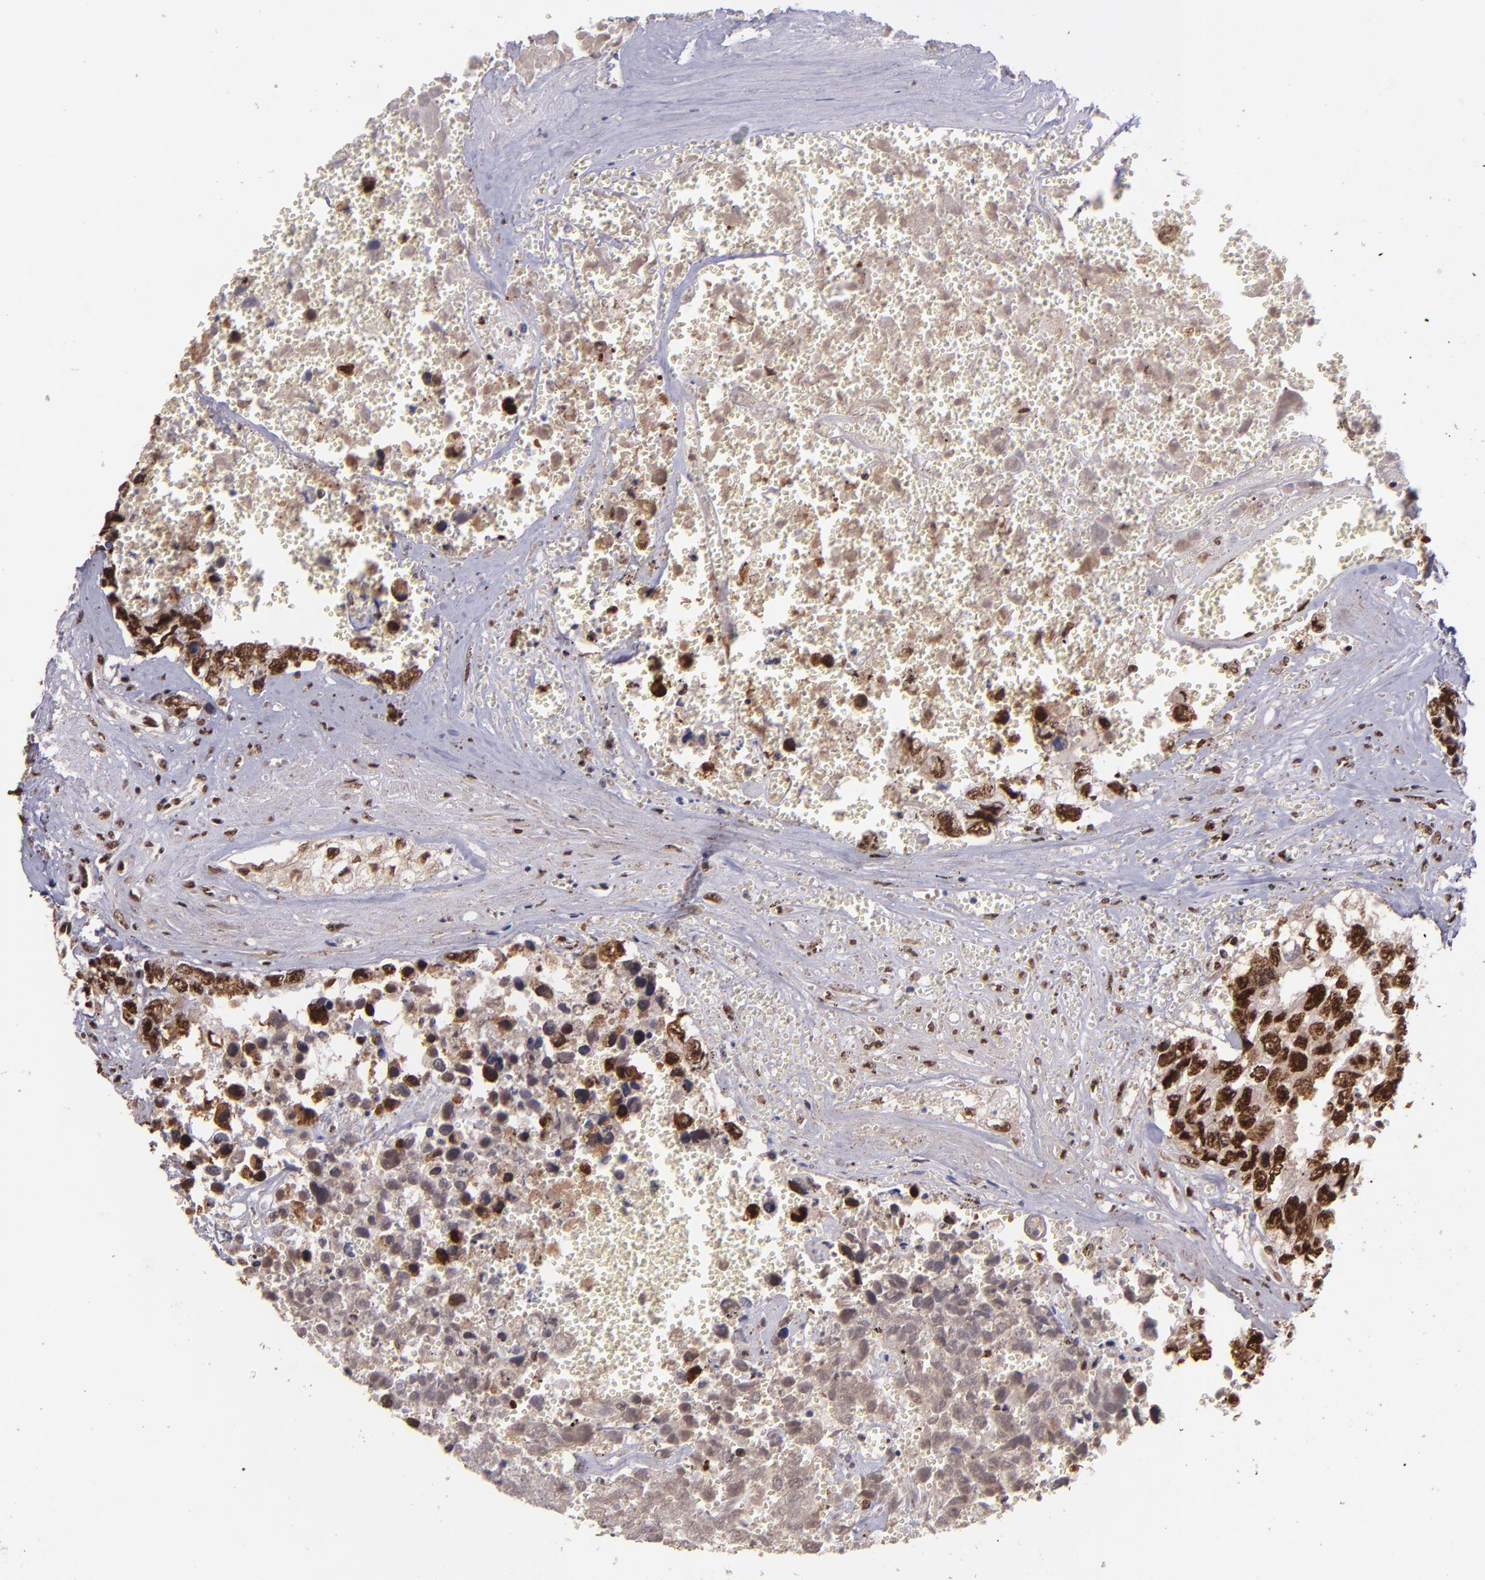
{"staining": {"intensity": "strong", "quantity": ">75%", "location": "nuclear"}, "tissue": "testis cancer", "cell_type": "Tumor cells", "image_type": "cancer", "snomed": [{"axis": "morphology", "description": "Carcinoma, Embryonal, NOS"}, {"axis": "topography", "description": "Testis"}], "caption": "Immunohistochemical staining of testis embryonal carcinoma shows high levels of strong nuclear expression in about >75% of tumor cells.", "gene": "PQBP1", "patient": {"sex": "male", "age": 31}}